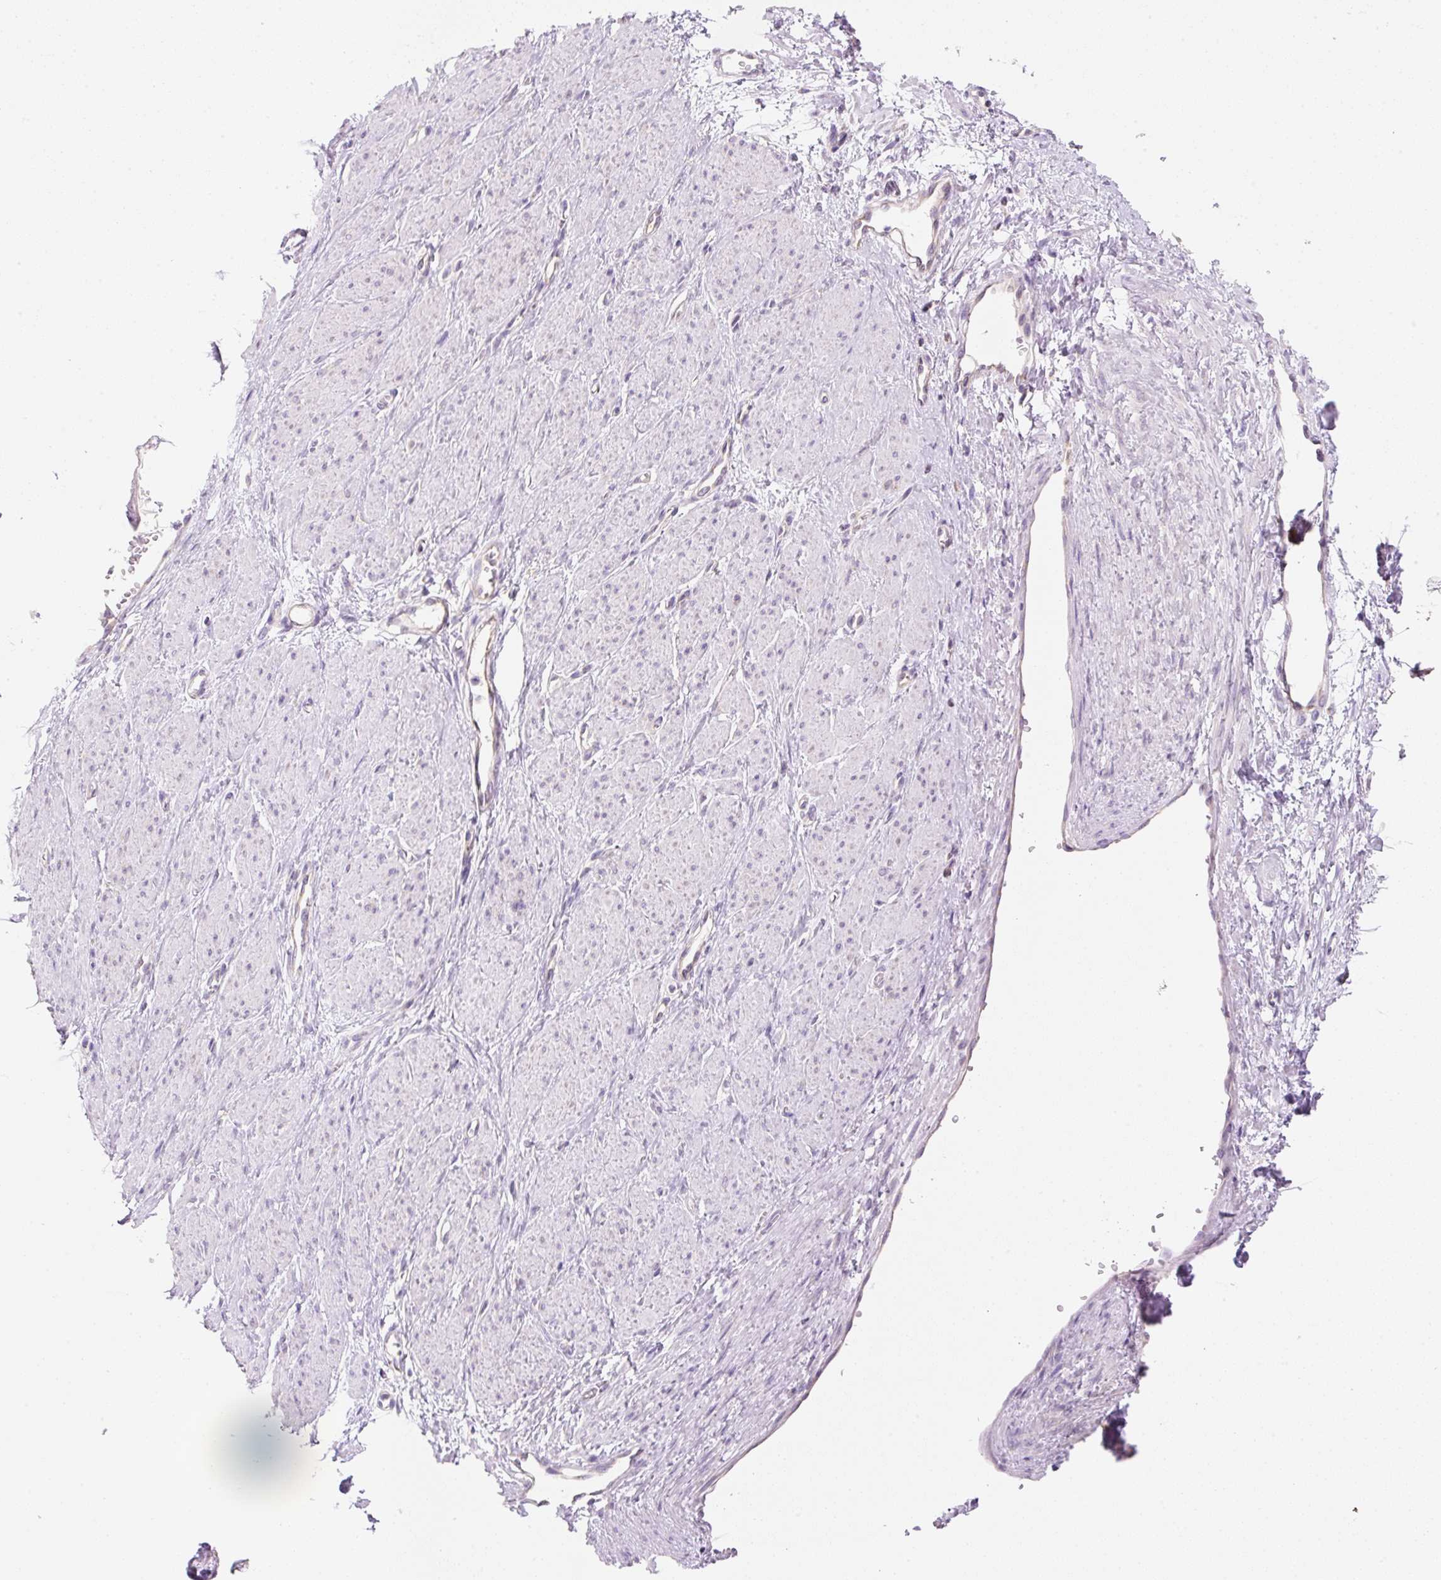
{"staining": {"intensity": "negative", "quantity": "none", "location": "none"}, "tissue": "smooth muscle", "cell_type": "Smooth muscle cells", "image_type": "normal", "snomed": [{"axis": "morphology", "description": "Normal tissue, NOS"}, {"axis": "topography", "description": "Smooth muscle"}, {"axis": "topography", "description": "Uterus"}], "caption": "High power microscopy photomicrograph of an IHC photomicrograph of normal smooth muscle, revealing no significant expression in smooth muscle cells. (Immunohistochemistry, brightfield microscopy, high magnification).", "gene": "RPL18A", "patient": {"sex": "female", "age": 39}}